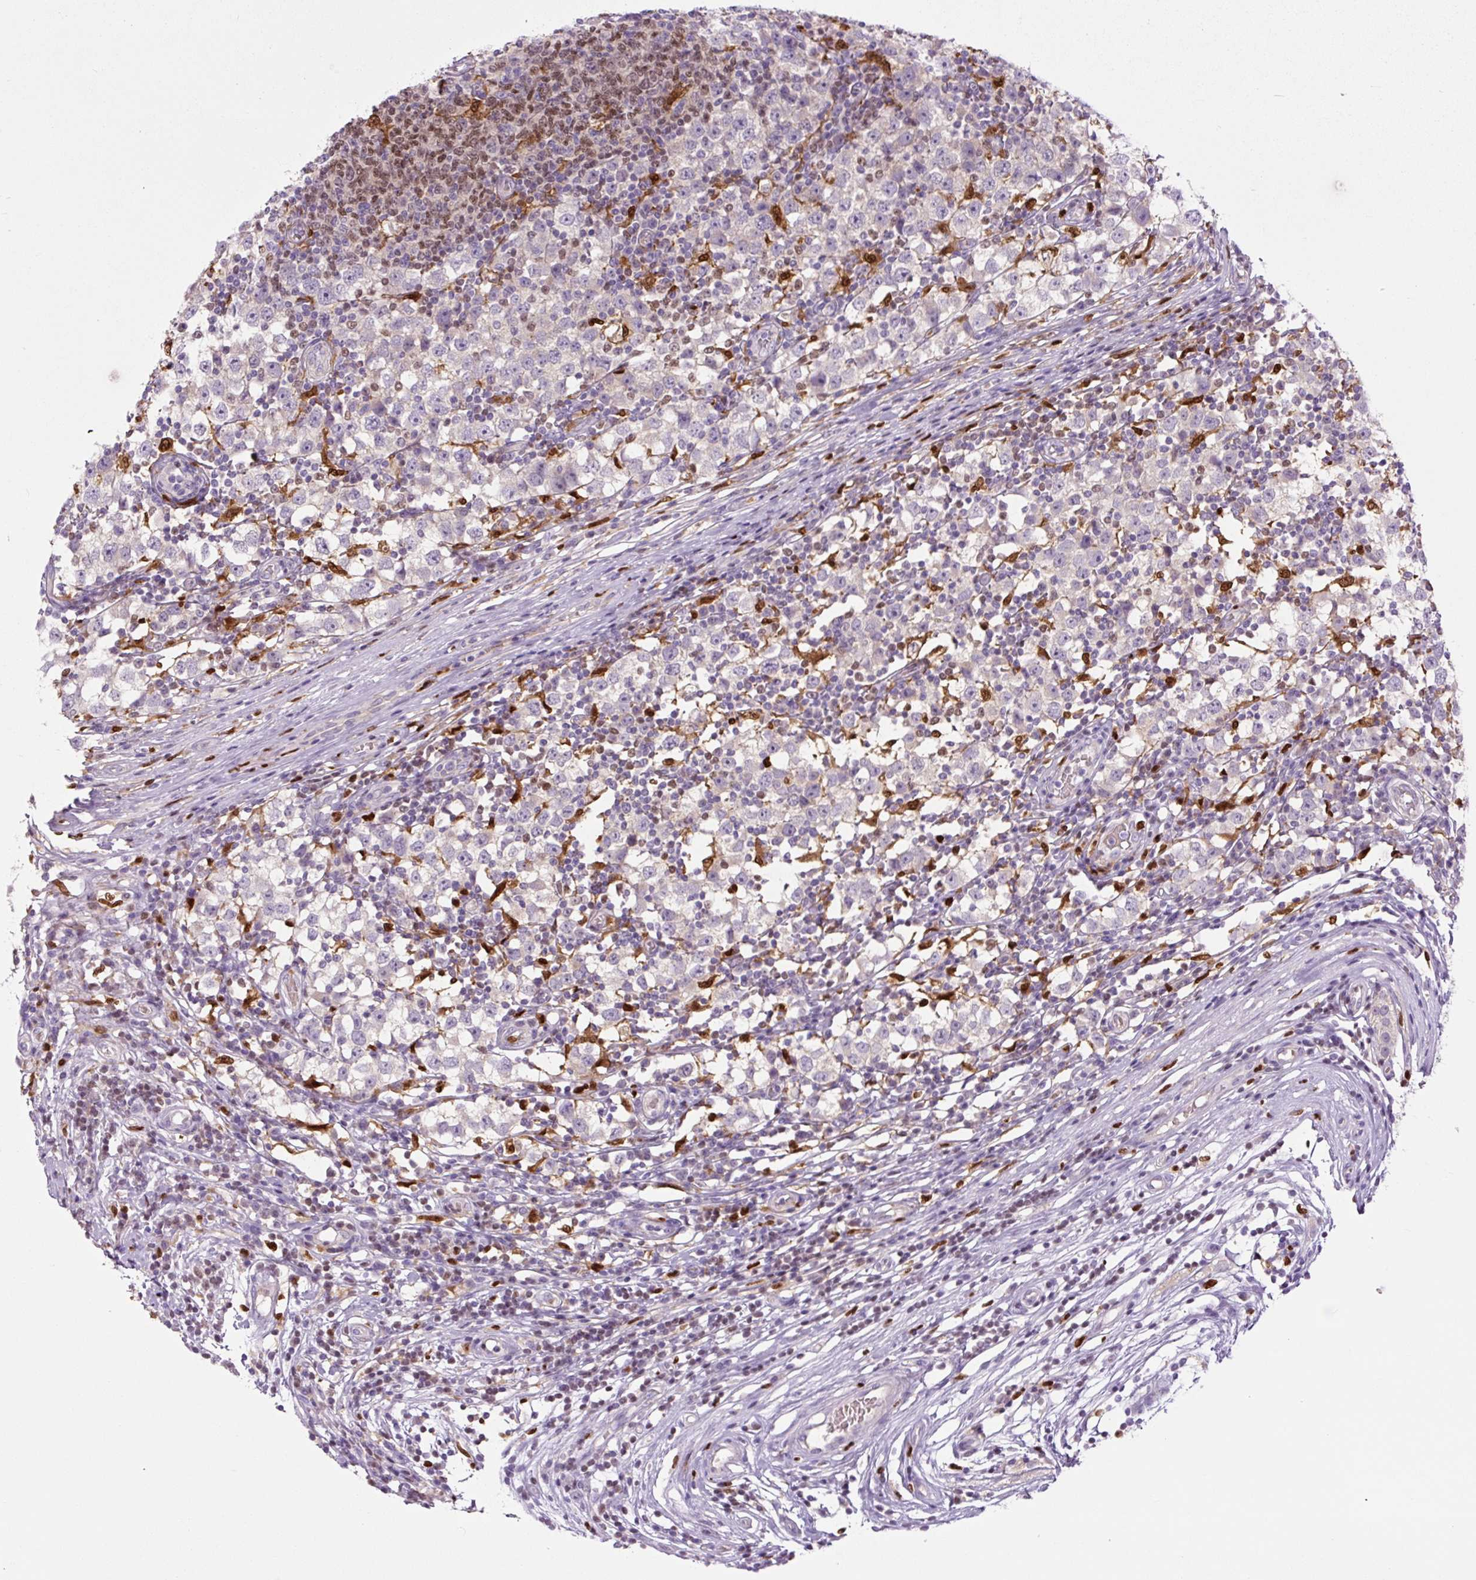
{"staining": {"intensity": "negative", "quantity": "none", "location": "none"}, "tissue": "testis cancer", "cell_type": "Tumor cells", "image_type": "cancer", "snomed": [{"axis": "morphology", "description": "Seminoma, NOS"}, {"axis": "topography", "description": "Testis"}], "caption": "A high-resolution photomicrograph shows IHC staining of testis cancer, which displays no significant expression in tumor cells.", "gene": "SPI1", "patient": {"sex": "male", "age": 65}}